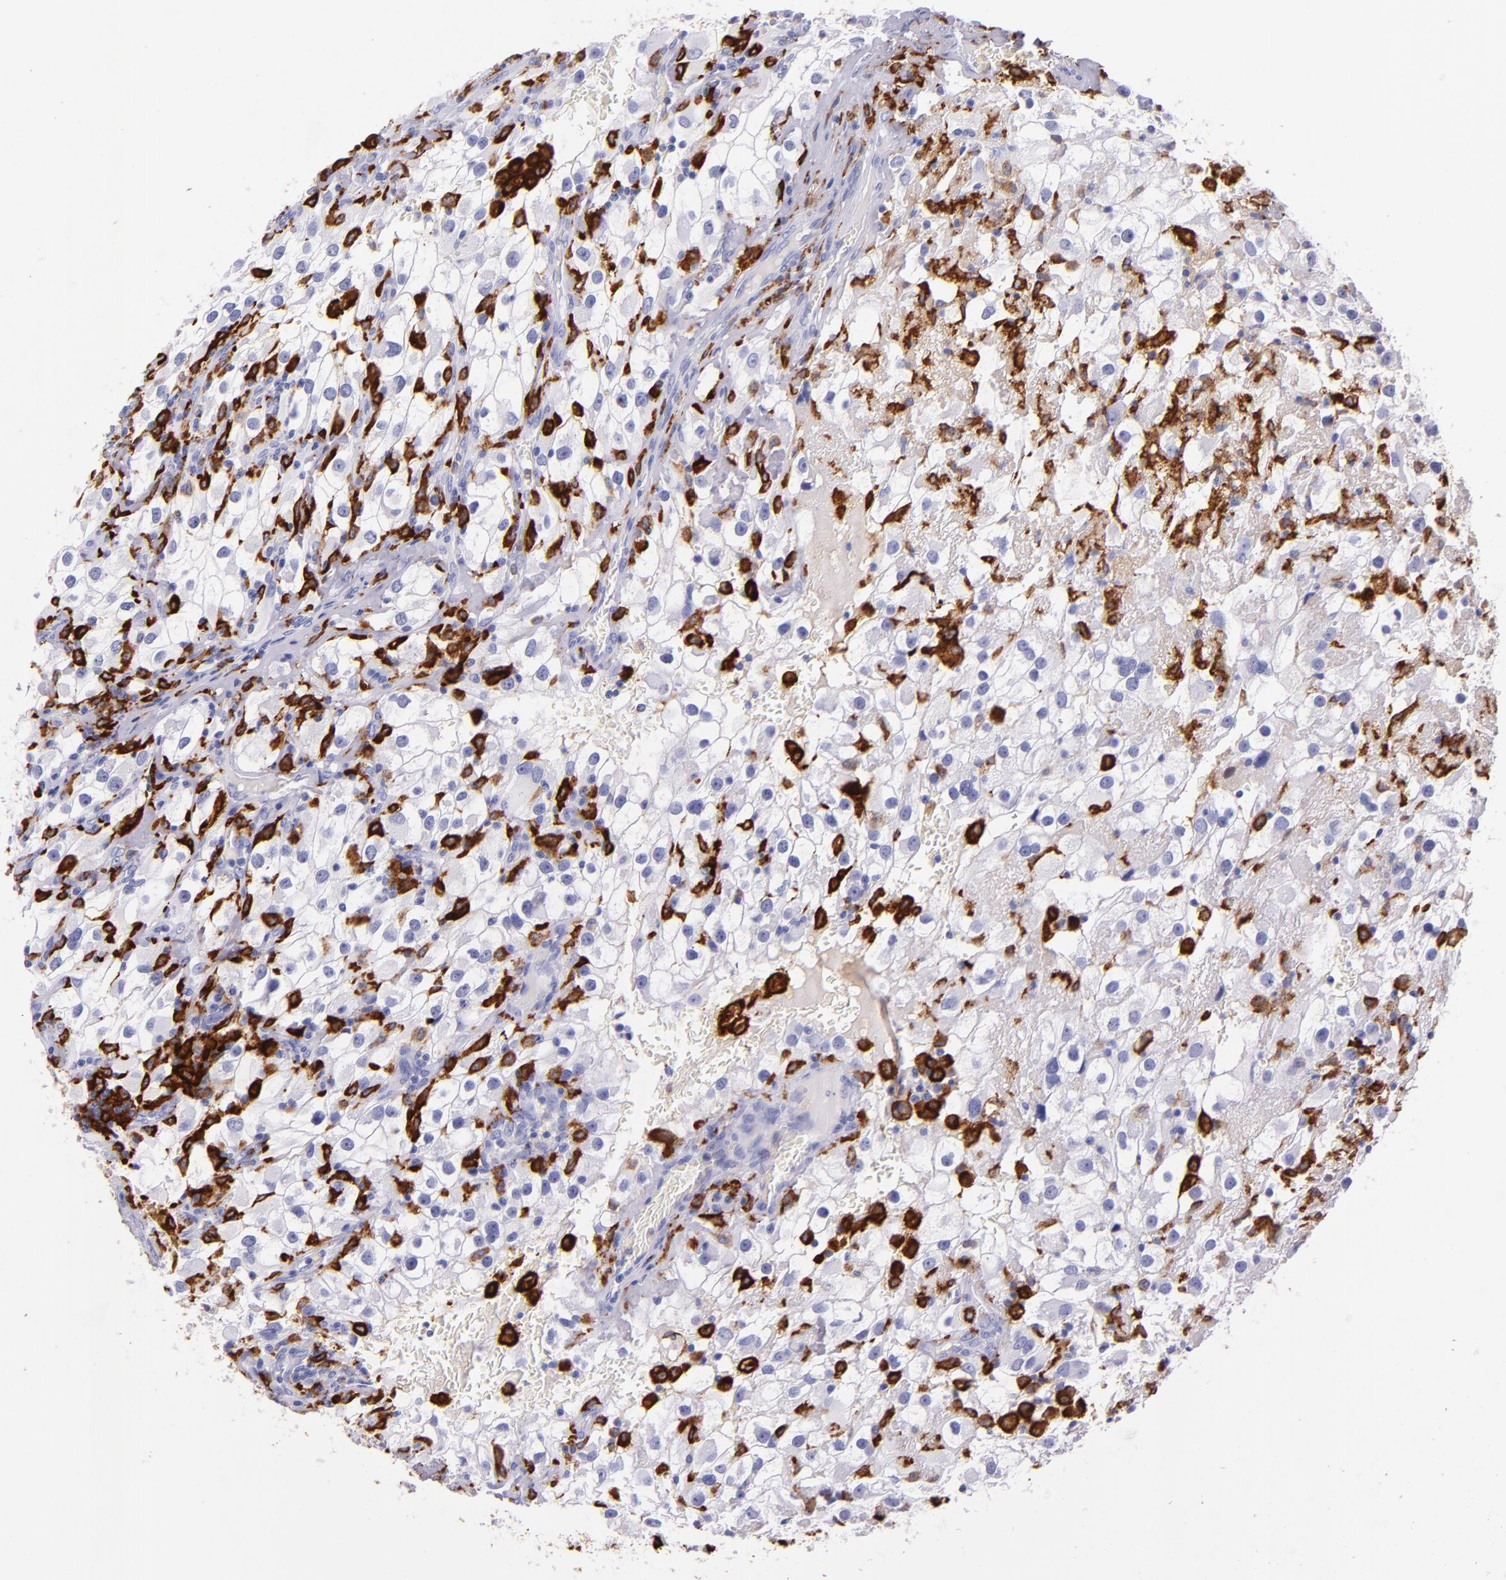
{"staining": {"intensity": "negative", "quantity": "none", "location": "none"}, "tissue": "renal cancer", "cell_type": "Tumor cells", "image_type": "cancer", "snomed": [{"axis": "morphology", "description": "Adenocarcinoma, NOS"}, {"axis": "topography", "description": "Kidney"}], "caption": "This image is of renal cancer (adenocarcinoma) stained with immunohistochemistry to label a protein in brown with the nuclei are counter-stained blue. There is no positivity in tumor cells.", "gene": "CD163", "patient": {"sex": "female", "age": 52}}